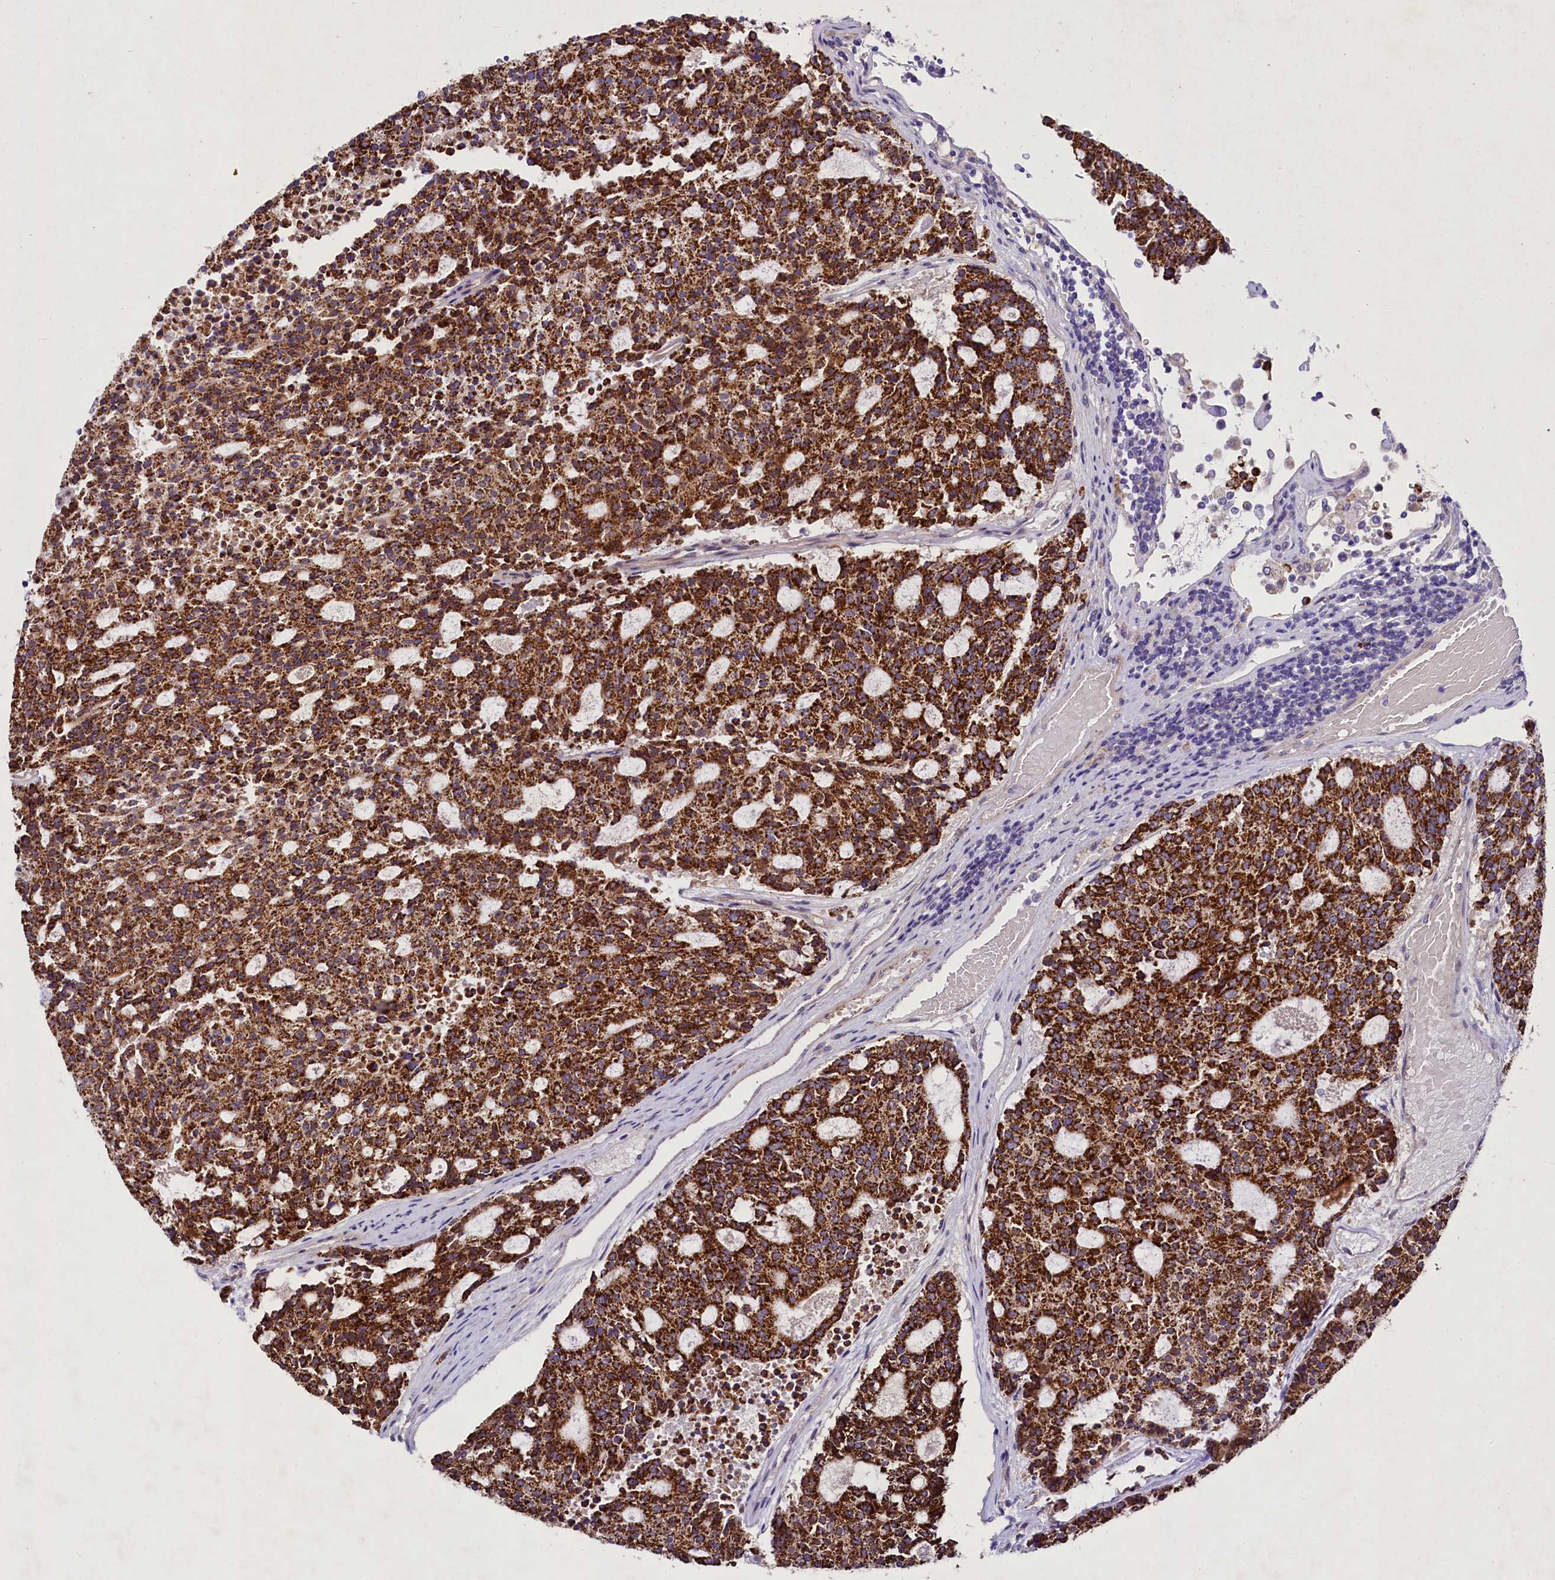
{"staining": {"intensity": "strong", "quantity": ">75%", "location": "cytoplasmic/membranous"}, "tissue": "carcinoid", "cell_type": "Tumor cells", "image_type": "cancer", "snomed": [{"axis": "morphology", "description": "Carcinoid, malignant, NOS"}, {"axis": "topography", "description": "Pancreas"}], "caption": "Carcinoid was stained to show a protein in brown. There is high levels of strong cytoplasmic/membranous positivity in about >75% of tumor cells. (DAB IHC with brightfield microscopy, high magnification).", "gene": "FXYD6", "patient": {"sex": "female", "age": 54}}